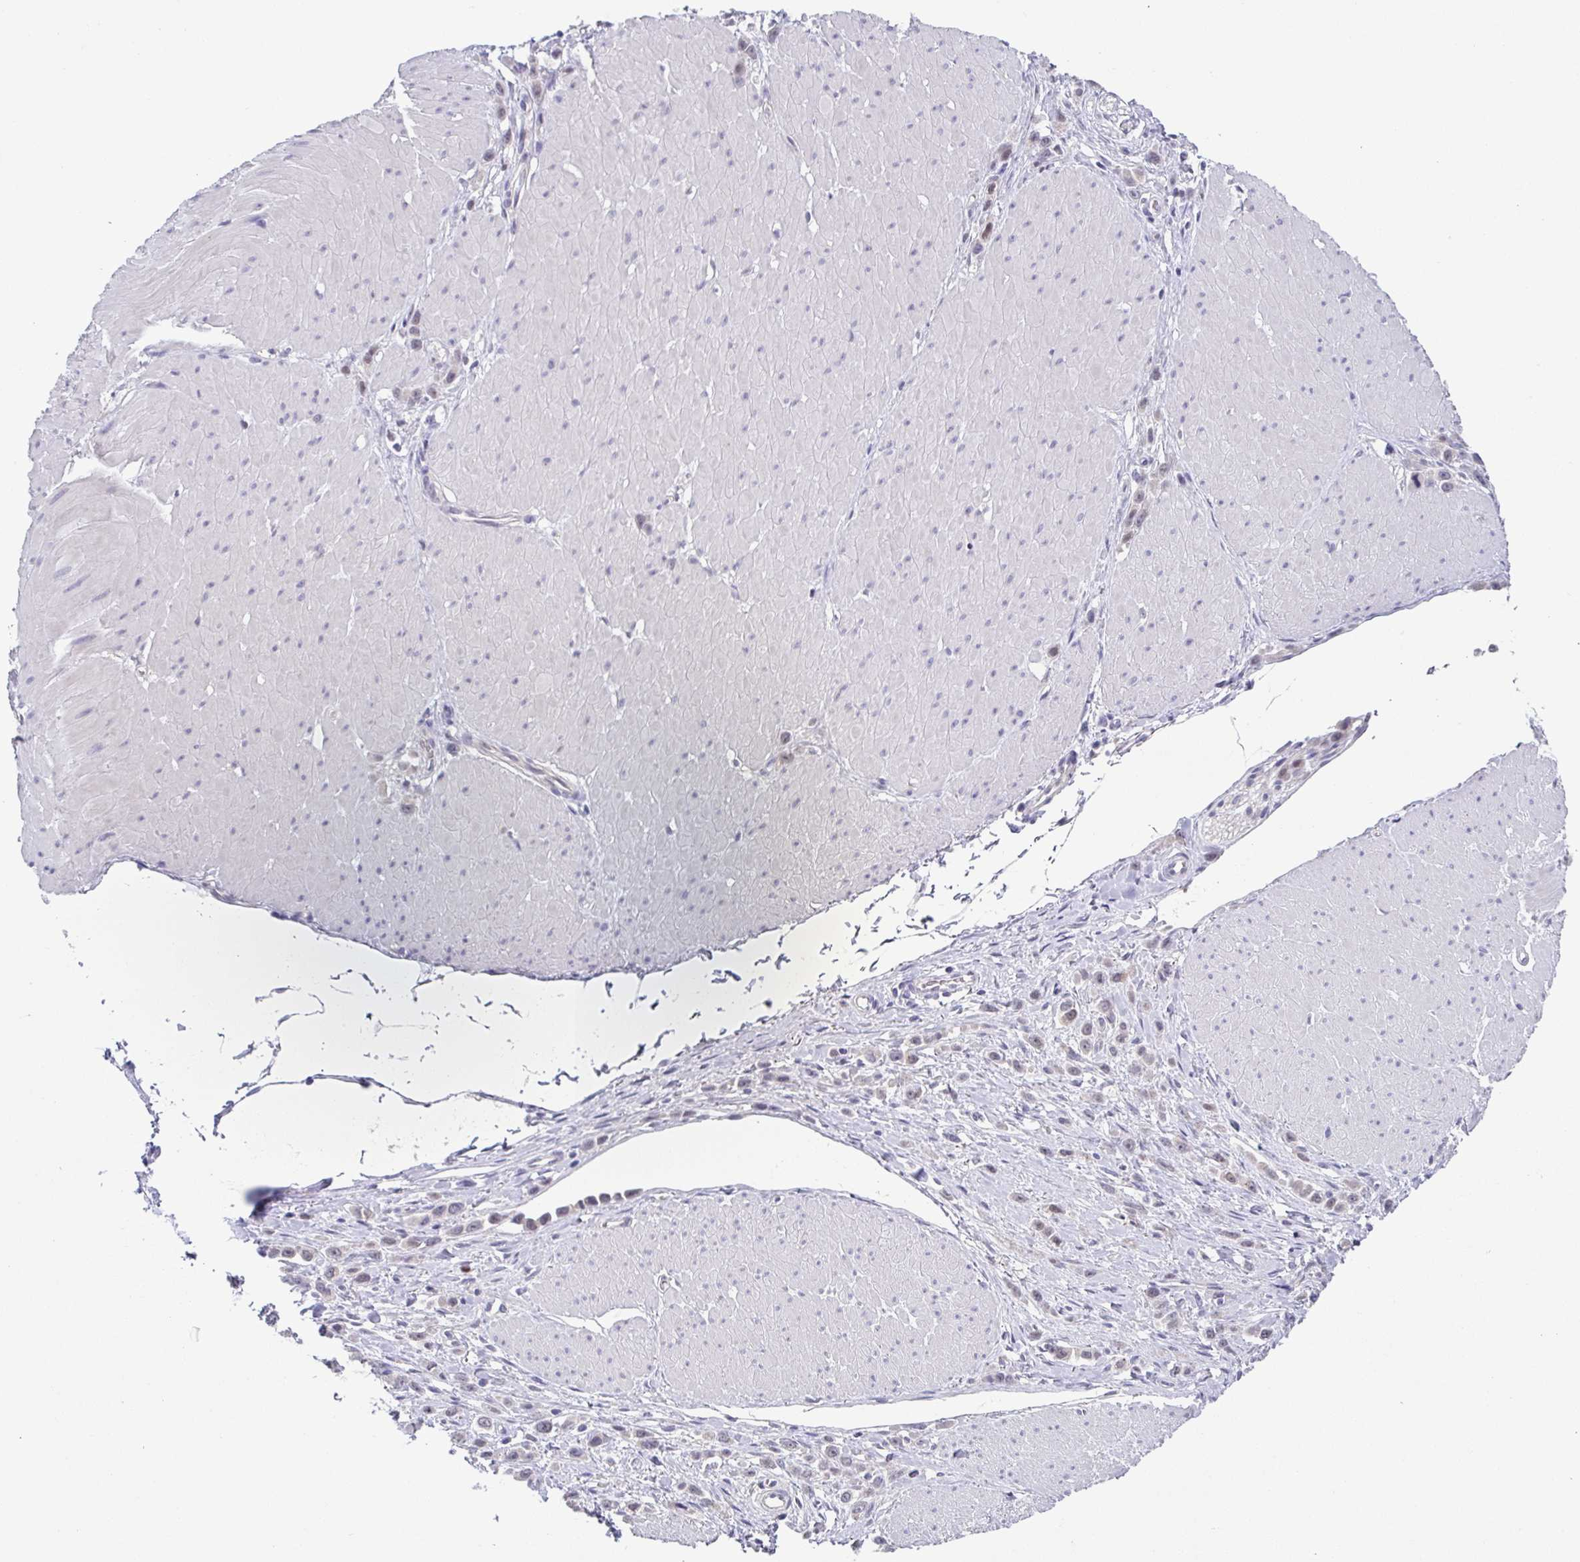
{"staining": {"intensity": "negative", "quantity": "none", "location": "none"}, "tissue": "stomach cancer", "cell_type": "Tumor cells", "image_type": "cancer", "snomed": [{"axis": "morphology", "description": "Adenocarcinoma, NOS"}, {"axis": "topography", "description": "Stomach"}], "caption": "Tumor cells show no significant protein staining in stomach cancer.", "gene": "UBE2Q1", "patient": {"sex": "male", "age": 47}}